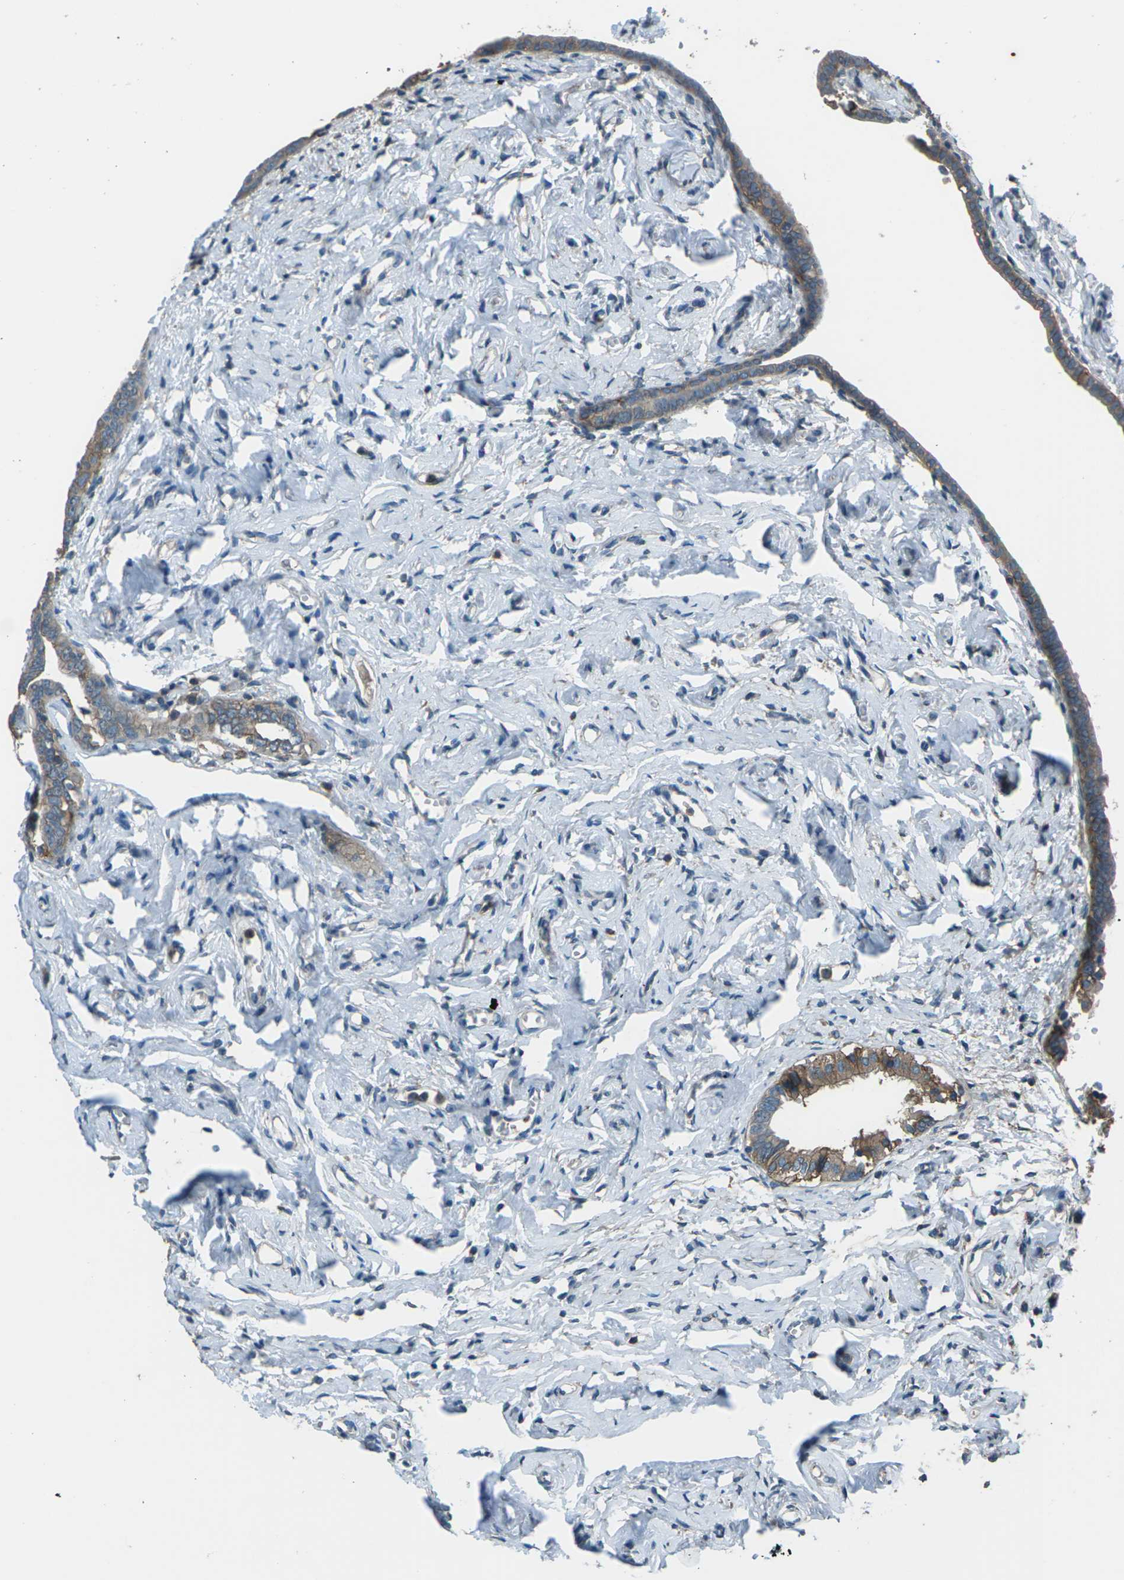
{"staining": {"intensity": "moderate", "quantity": ">75%", "location": "cytoplasmic/membranous"}, "tissue": "fallopian tube", "cell_type": "Glandular cells", "image_type": "normal", "snomed": [{"axis": "morphology", "description": "Normal tissue, NOS"}, {"axis": "topography", "description": "Fallopian tube"}], "caption": "Immunohistochemical staining of unremarkable fallopian tube demonstrates medium levels of moderate cytoplasmic/membranous expression in about >75% of glandular cells.", "gene": "CMTM4", "patient": {"sex": "female", "age": 71}}